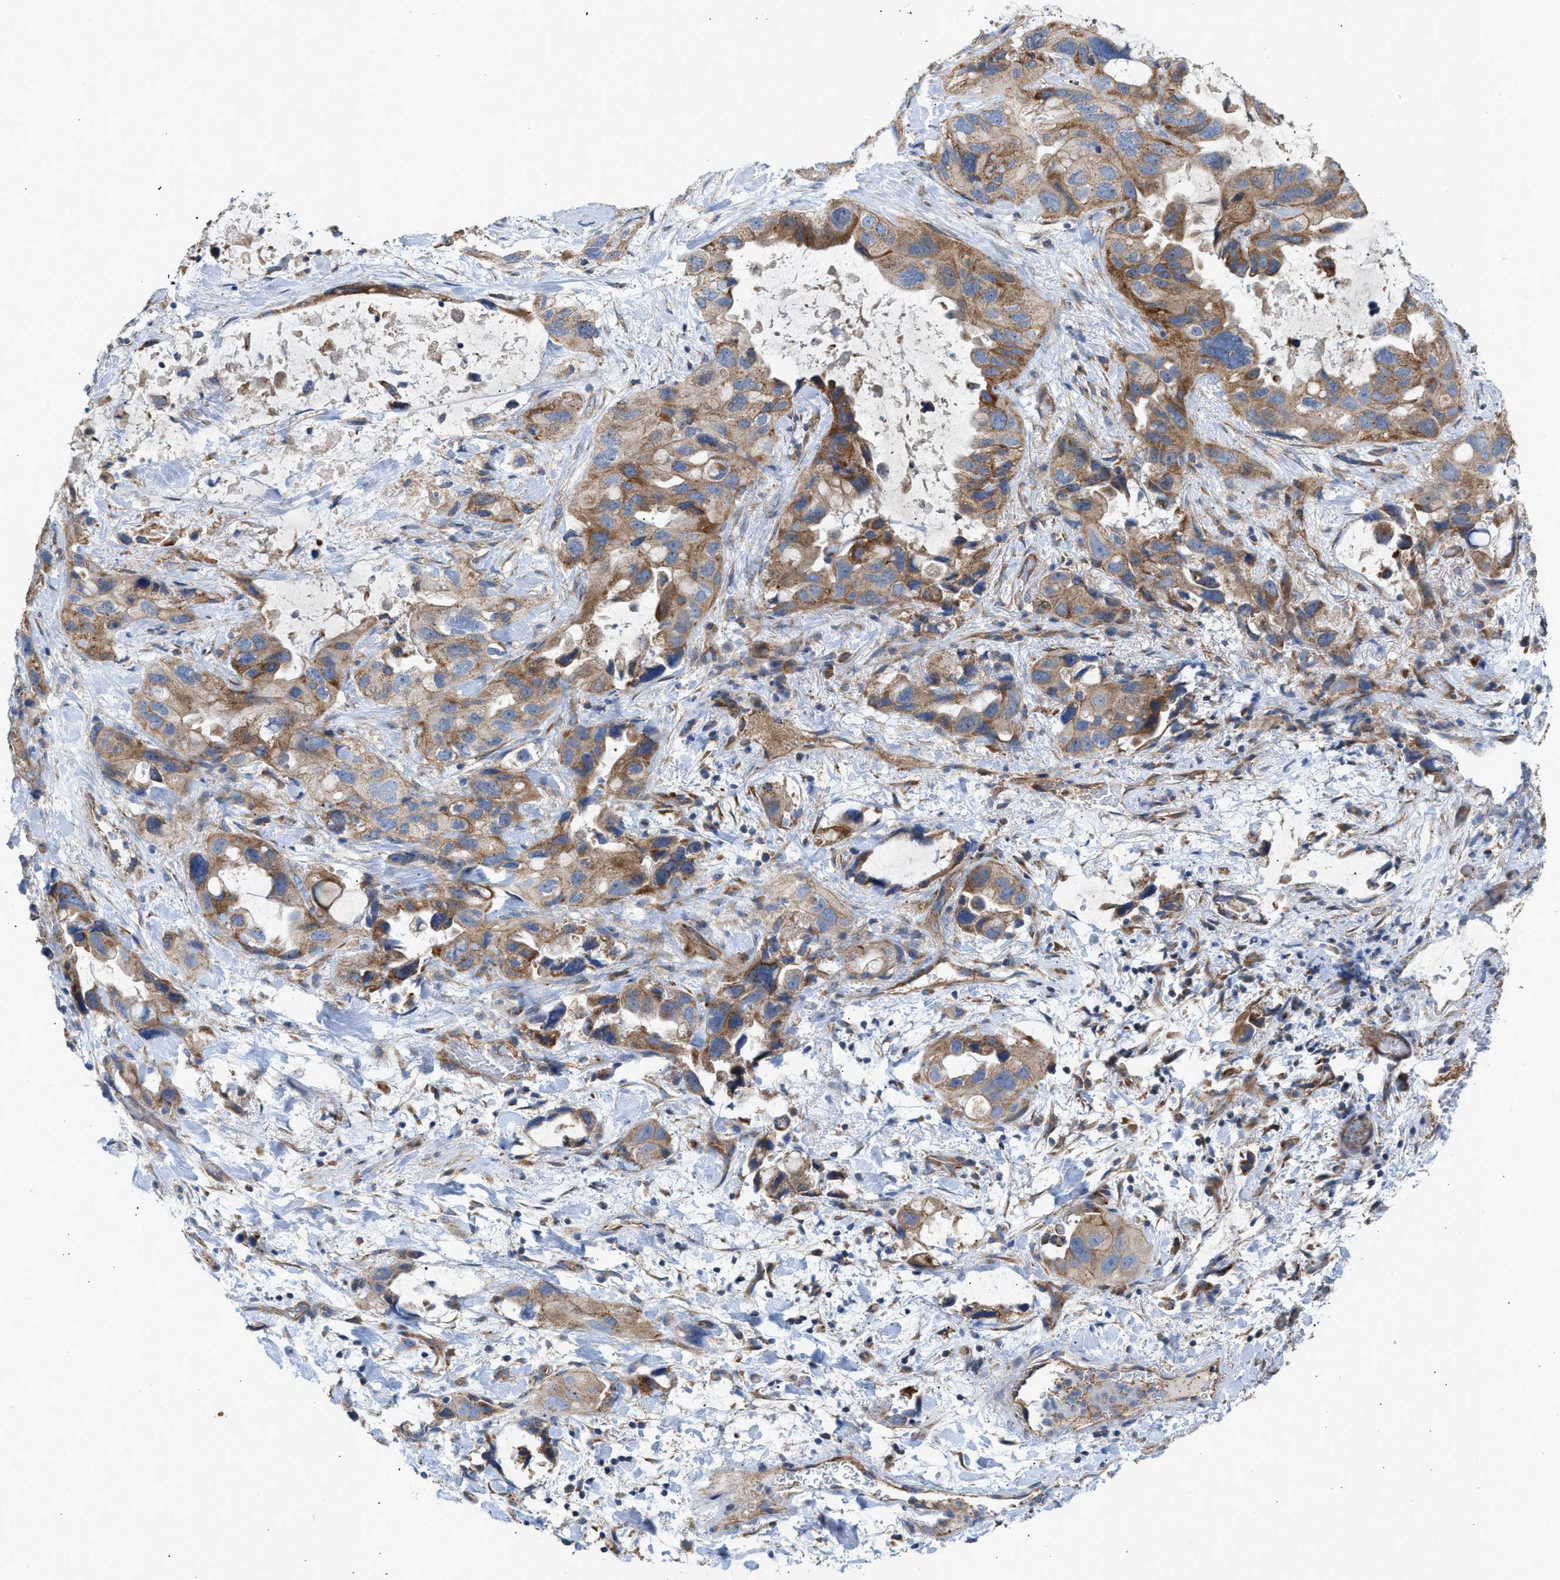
{"staining": {"intensity": "moderate", "quantity": ">75%", "location": "cytoplasmic/membranous"}, "tissue": "lung cancer", "cell_type": "Tumor cells", "image_type": "cancer", "snomed": [{"axis": "morphology", "description": "Squamous cell carcinoma, NOS"}, {"axis": "topography", "description": "Lung"}], "caption": "Protein staining of lung cancer tissue demonstrates moderate cytoplasmic/membranous staining in about >75% of tumor cells.", "gene": "OXSM", "patient": {"sex": "female", "age": 73}}